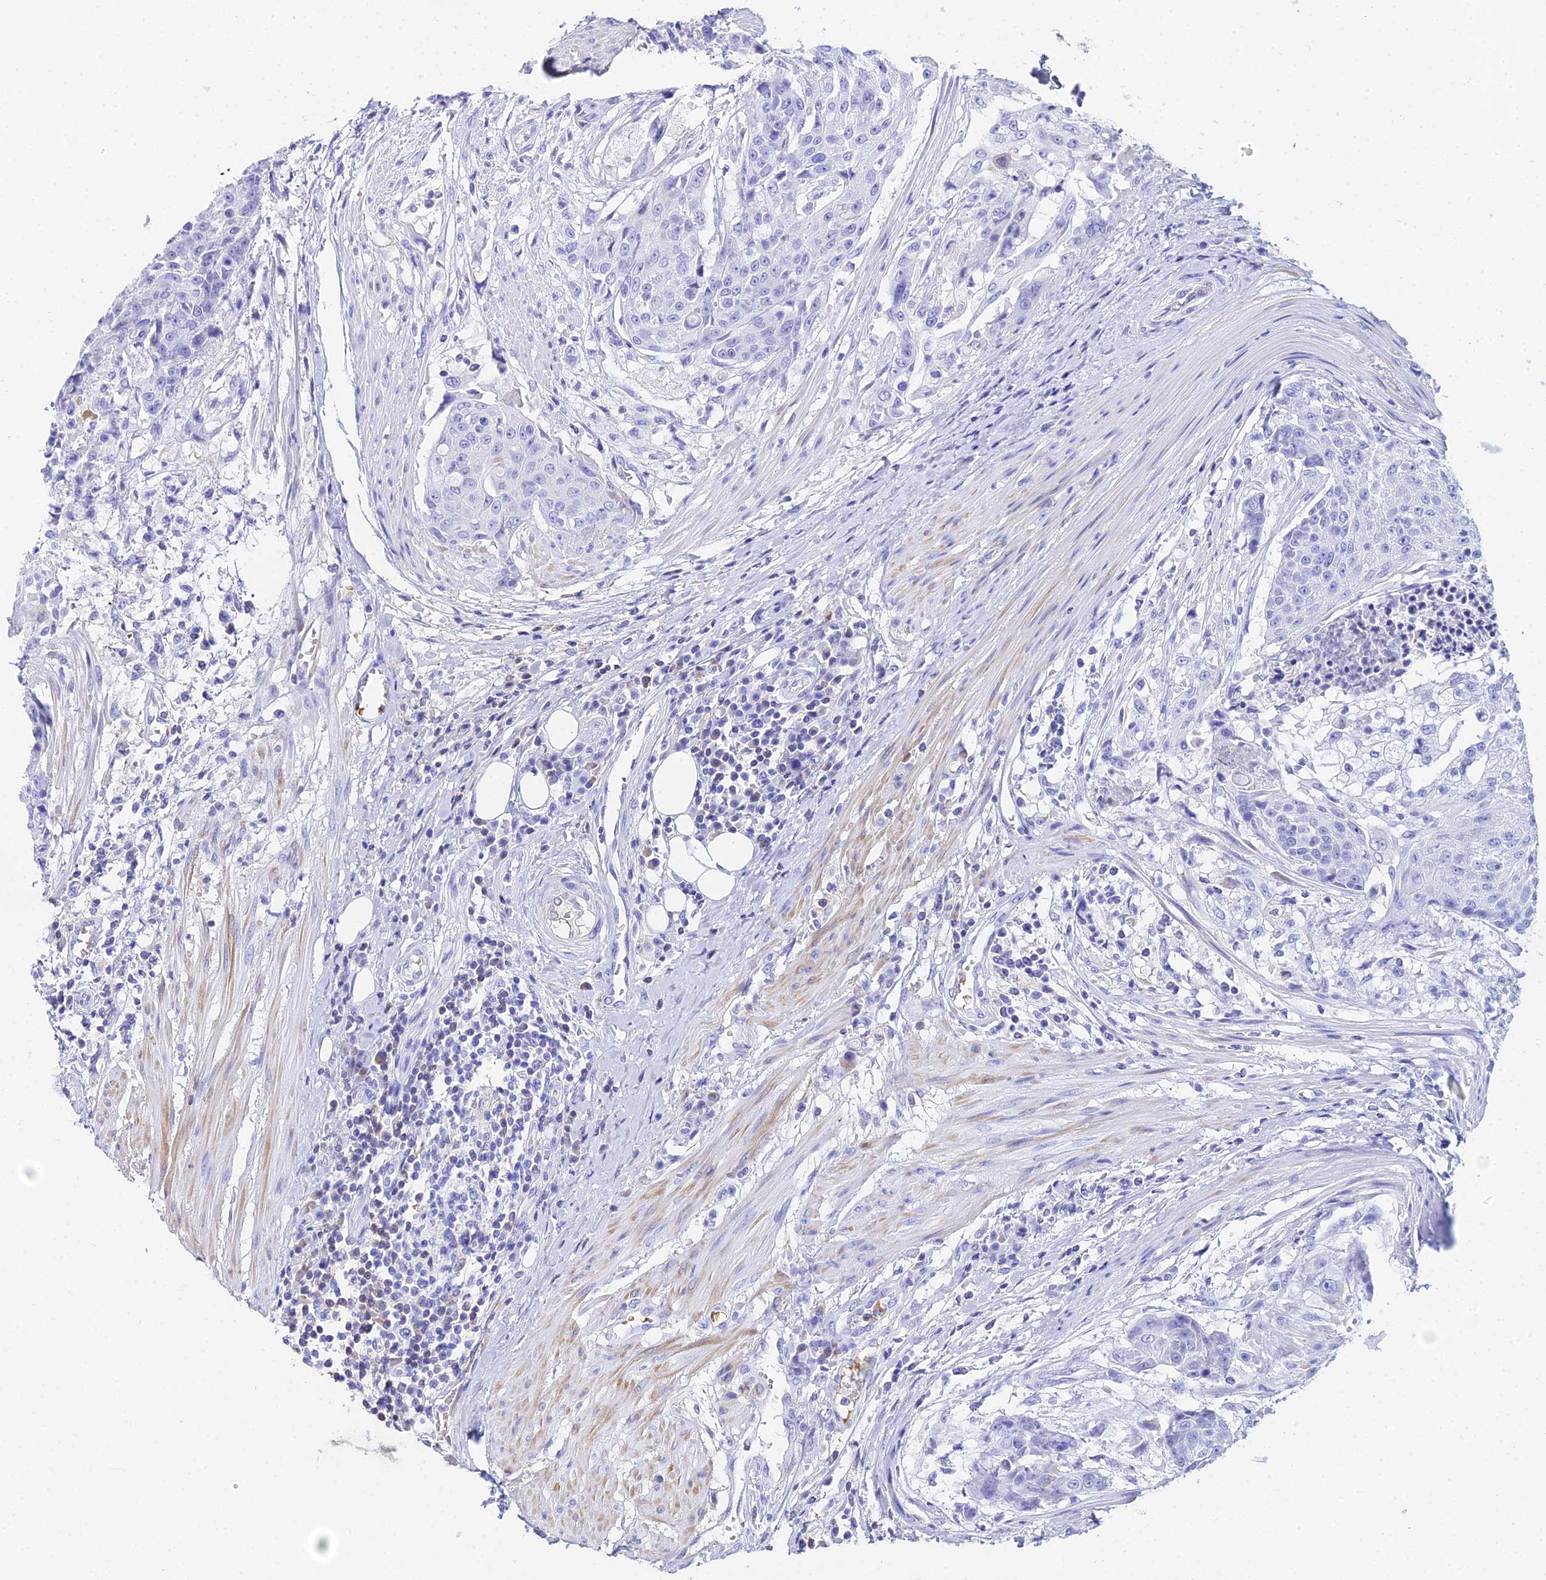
{"staining": {"intensity": "negative", "quantity": "none", "location": "none"}, "tissue": "urothelial cancer", "cell_type": "Tumor cells", "image_type": "cancer", "snomed": [{"axis": "morphology", "description": "Urothelial carcinoma, High grade"}, {"axis": "topography", "description": "Urinary bladder"}], "caption": "IHC micrograph of human high-grade urothelial carcinoma stained for a protein (brown), which displays no positivity in tumor cells.", "gene": "CELA3A", "patient": {"sex": "female", "age": 63}}